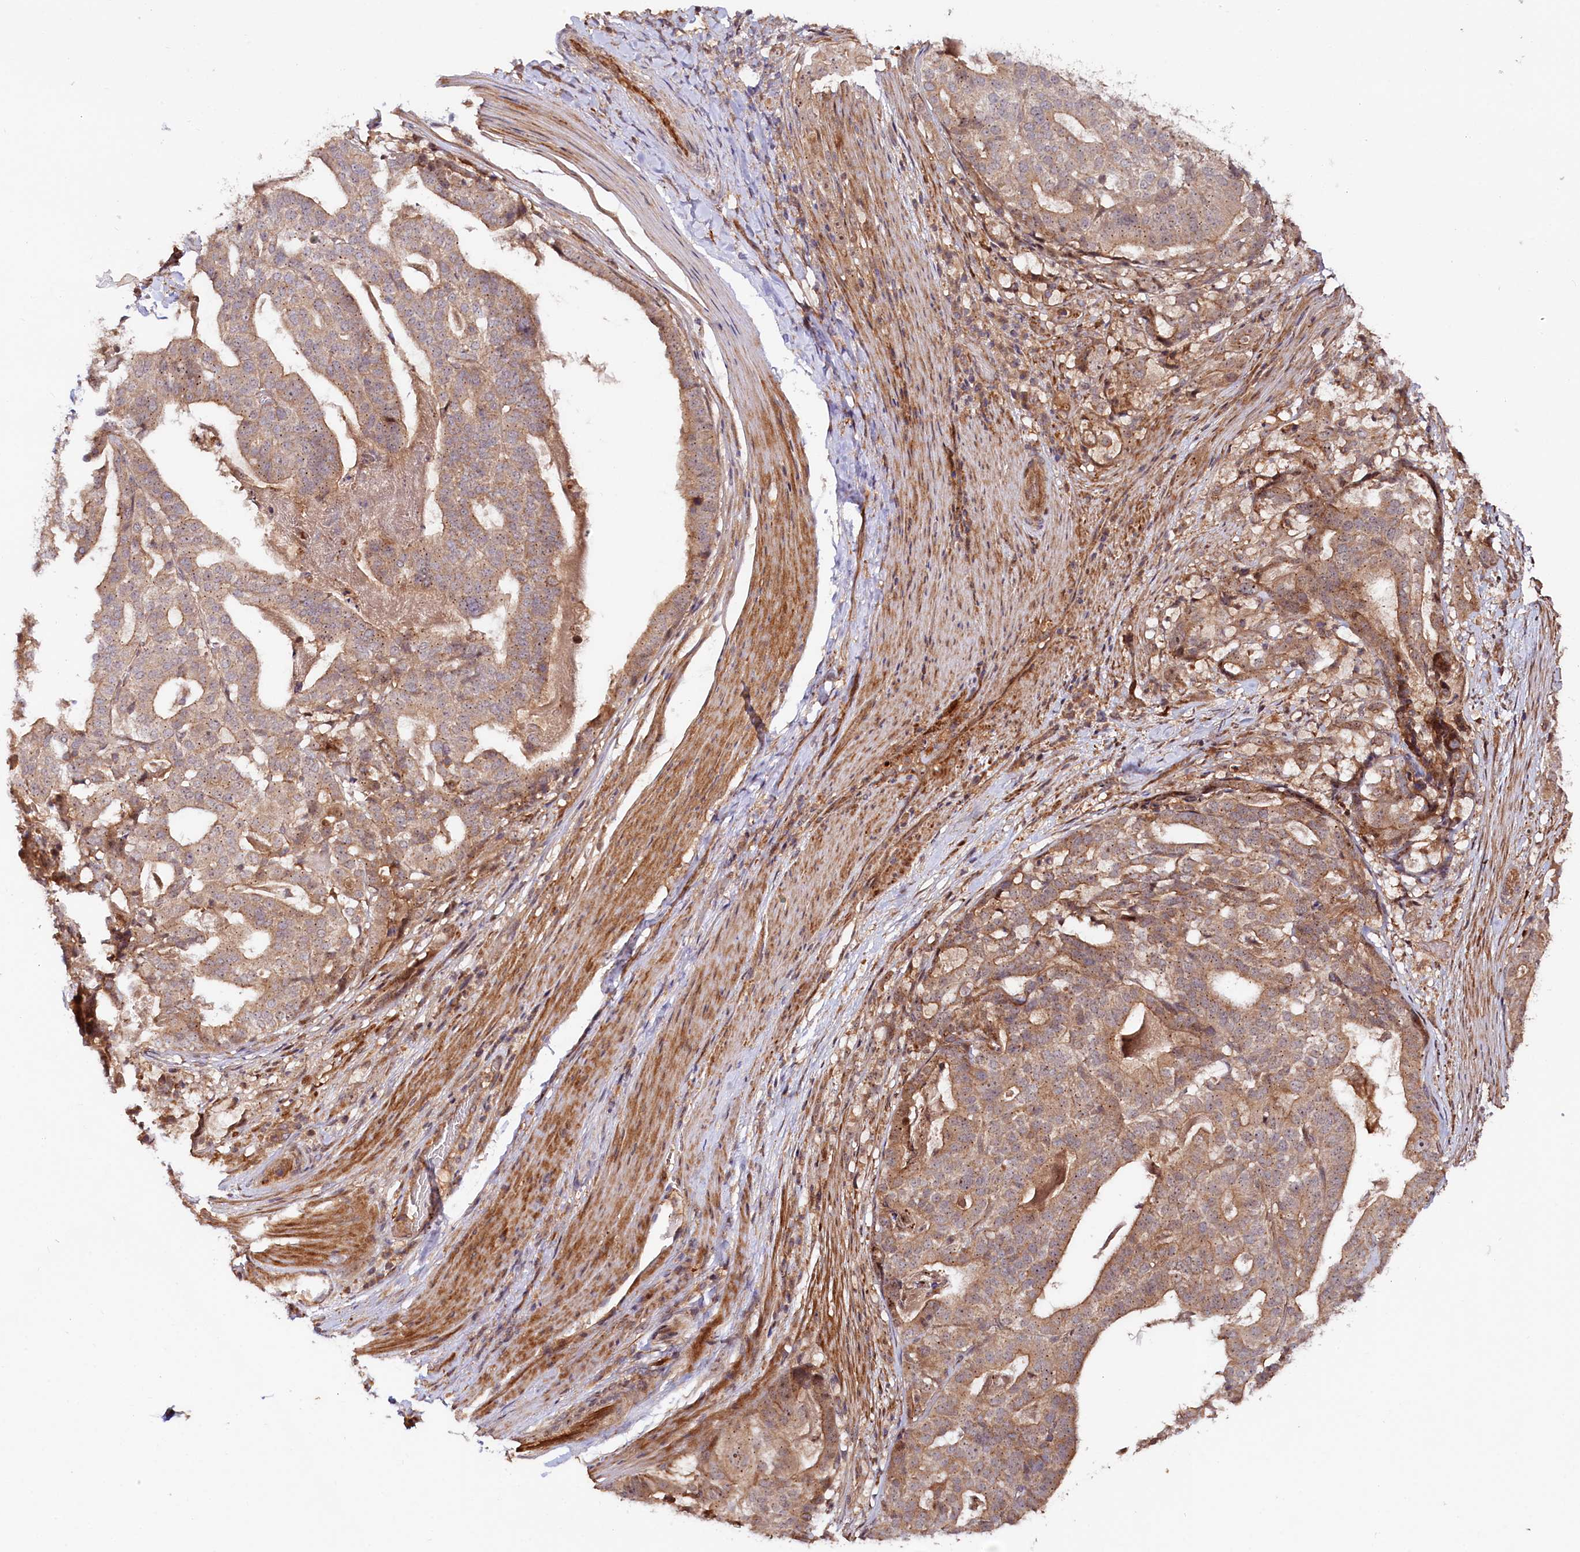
{"staining": {"intensity": "moderate", "quantity": ">75%", "location": "cytoplasmic/membranous"}, "tissue": "stomach cancer", "cell_type": "Tumor cells", "image_type": "cancer", "snomed": [{"axis": "morphology", "description": "Adenocarcinoma, NOS"}, {"axis": "topography", "description": "Stomach"}], "caption": "Brown immunohistochemical staining in human adenocarcinoma (stomach) displays moderate cytoplasmic/membranous positivity in about >75% of tumor cells.", "gene": "NEDD1", "patient": {"sex": "male", "age": 48}}